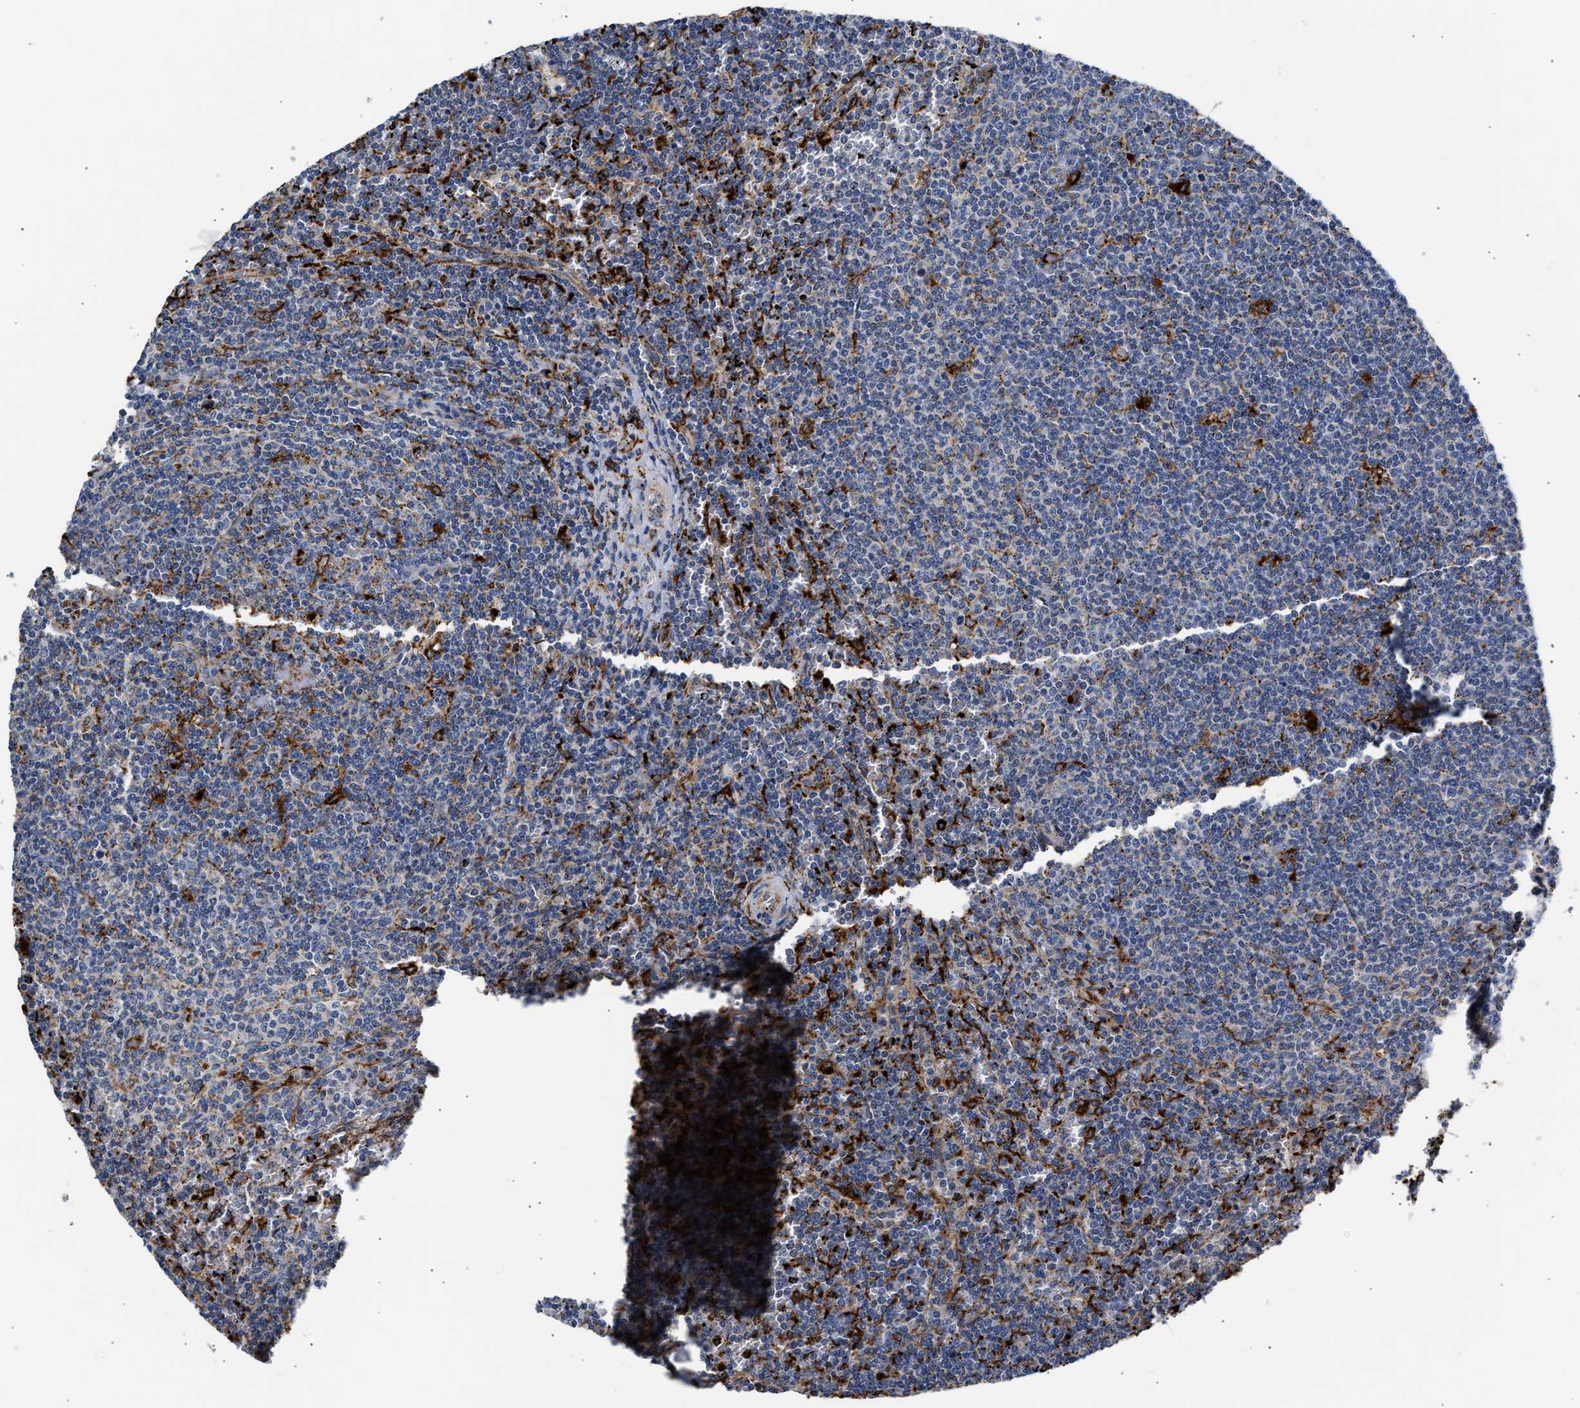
{"staining": {"intensity": "negative", "quantity": "none", "location": "none"}, "tissue": "lymphoma", "cell_type": "Tumor cells", "image_type": "cancer", "snomed": [{"axis": "morphology", "description": "Malignant lymphoma, non-Hodgkin's type, Low grade"}, {"axis": "topography", "description": "Spleen"}], "caption": "Human lymphoma stained for a protein using IHC displays no expression in tumor cells.", "gene": "CCDC146", "patient": {"sex": "female", "age": 50}}